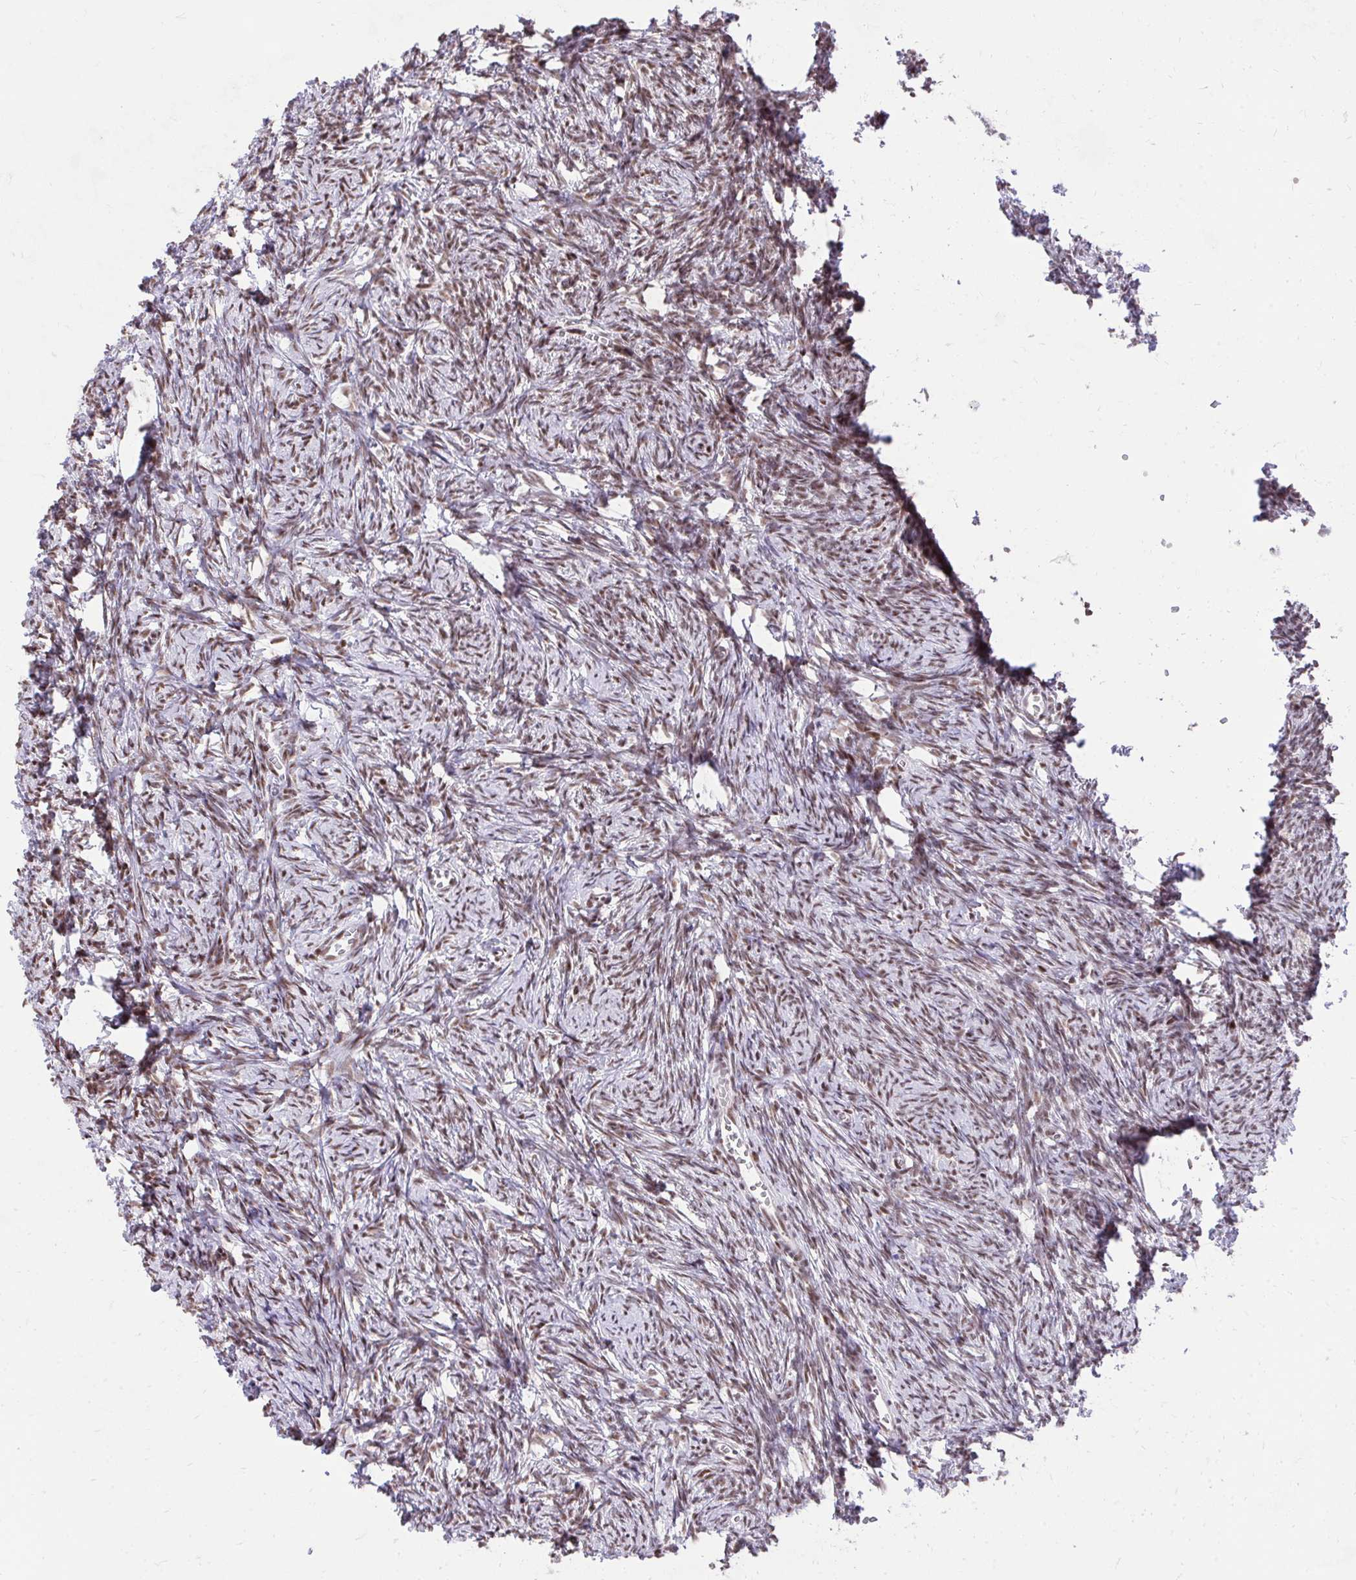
{"staining": {"intensity": "strong", "quantity": ">75%", "location": "nuclear"}, "tissue": "ovary", "cell_type": "Follicle cells", "image_type": "normal", "snomed": [{"axis": "morphology", "description": "Normal tissue, NOS"}, {"axis": "topography", "description": "Ovary"}], "caption": "Ovary stained with a brown dye reveals strong nuclear positive staining in approximately >75% of follicle cells.", "gene": "SYNE4", "patient": {"sex": "female", "age": 41}}